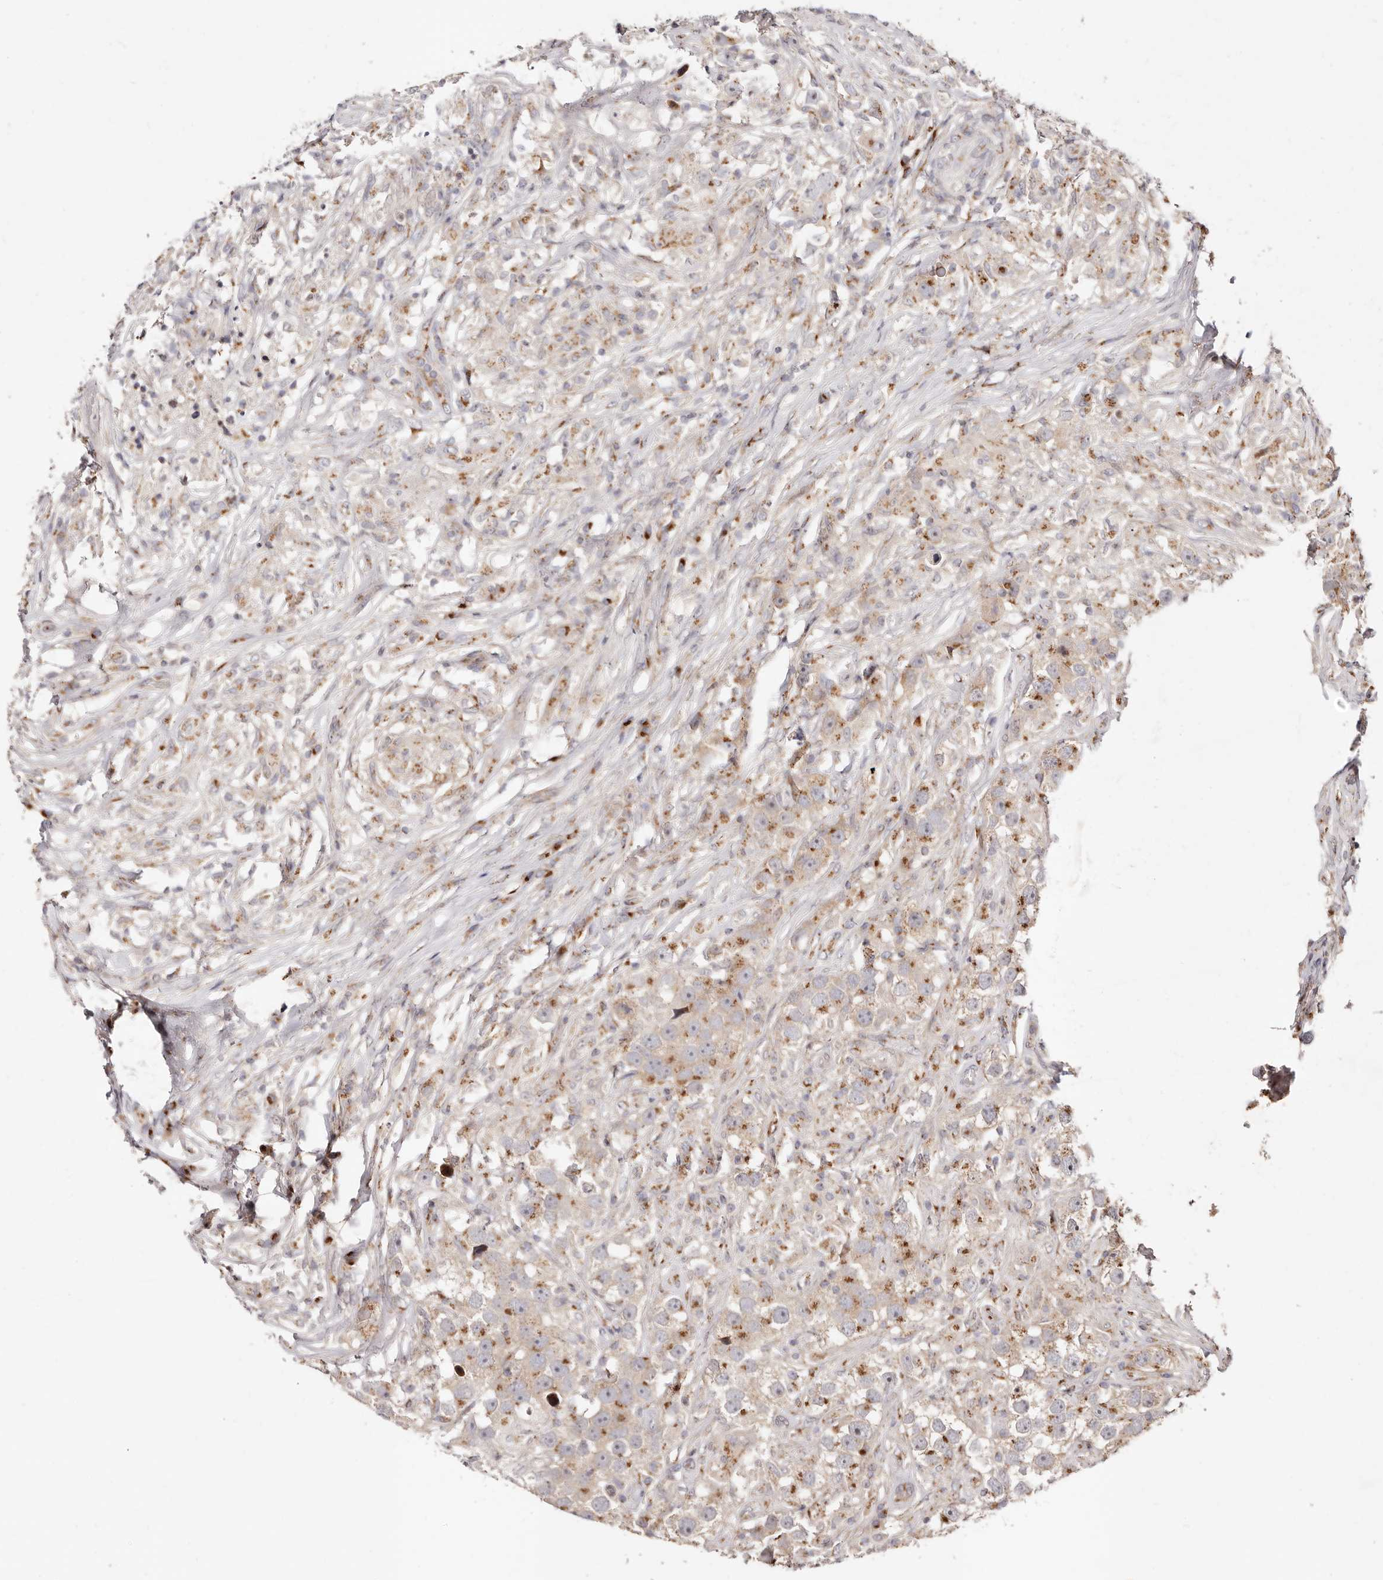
{"staining": {"intensity": "moderate", "quantity": "25%-75%", "location": "cytoplasmic/membranous"}, "tissue": "testis cancer", "cell_type": "Tumor cells", "image_type": "cancer", "snomed": [{"axis": "morphology", "description": "Seminoma, NOS"}, {"axis": "topography", "description": "Testis"}], "caption": "Testis cancer (seminoma) stained with DAB immunohistochemistry (IHC) shows medium levels of moderate cytoplasmic/membranous expression in approximately 25%-75% of tumor cells. (DAB (3,3'-diaminobenzidine) = brown stain, brightfield microscopy at high magnification).", "gene": "MAPK6", "patient": {"sex": "male", "age": 49}}